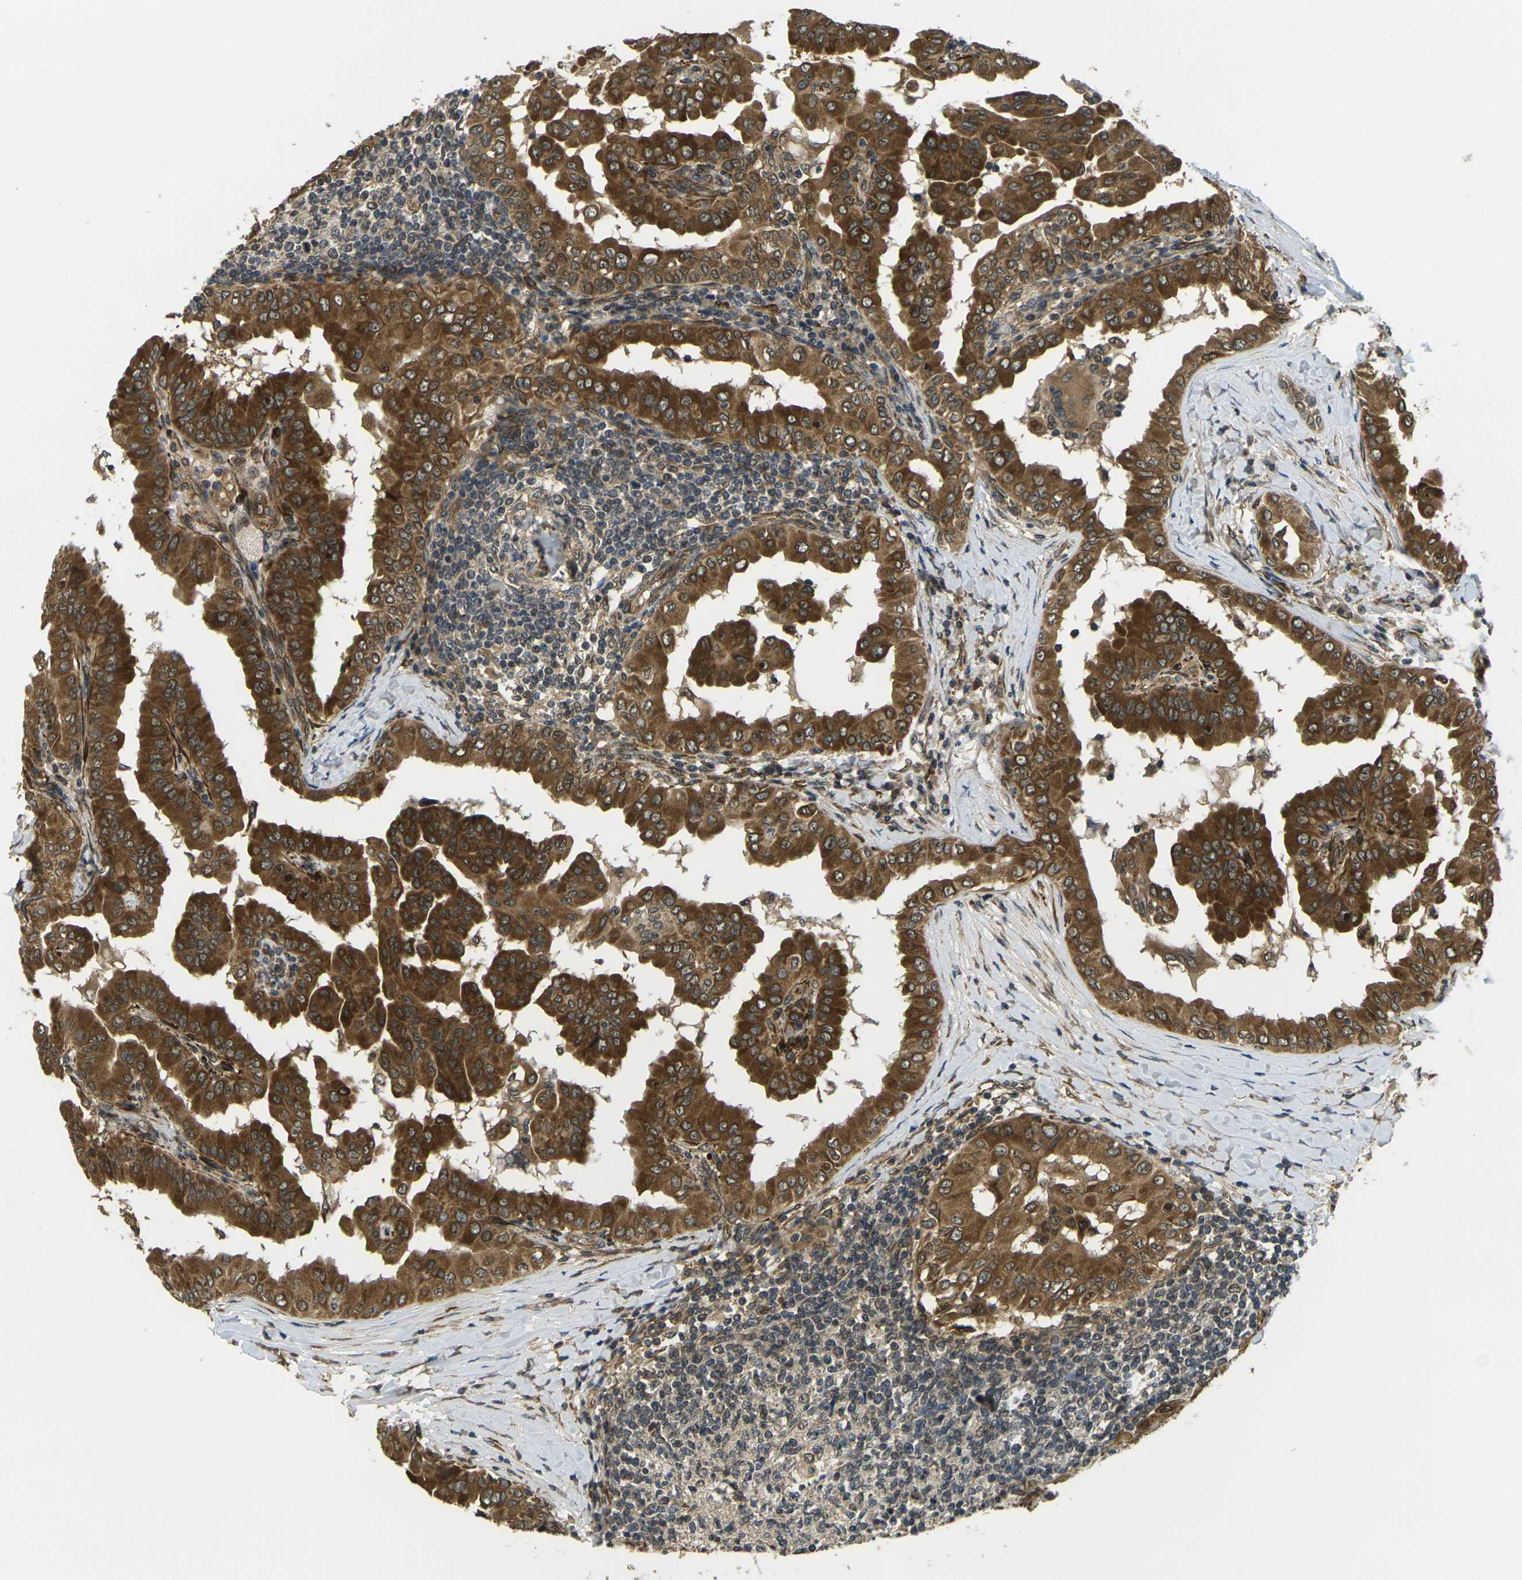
{"staining": {"intensity": "strong", "quantity": ">75%", "location": "cytoplasmic/membranous"}, "tissue": "thyroid cancer", "cell_type": "Tumor cells", "image_type": "cancer", "snomed": [{"axis": "morphology", "description": "Papillary adenocarcinoma, NOS"}, {"axis": "topography", "description": "Thyroid gland"}], "caption": "IHC of papillary adenocarcinoma (thyroid) displays high levels of strong cytoplasmic/membranous staining in about >75% of tumor cells.", "gene": "FUT11", "patient": {"sex": "male", "age": 33}}